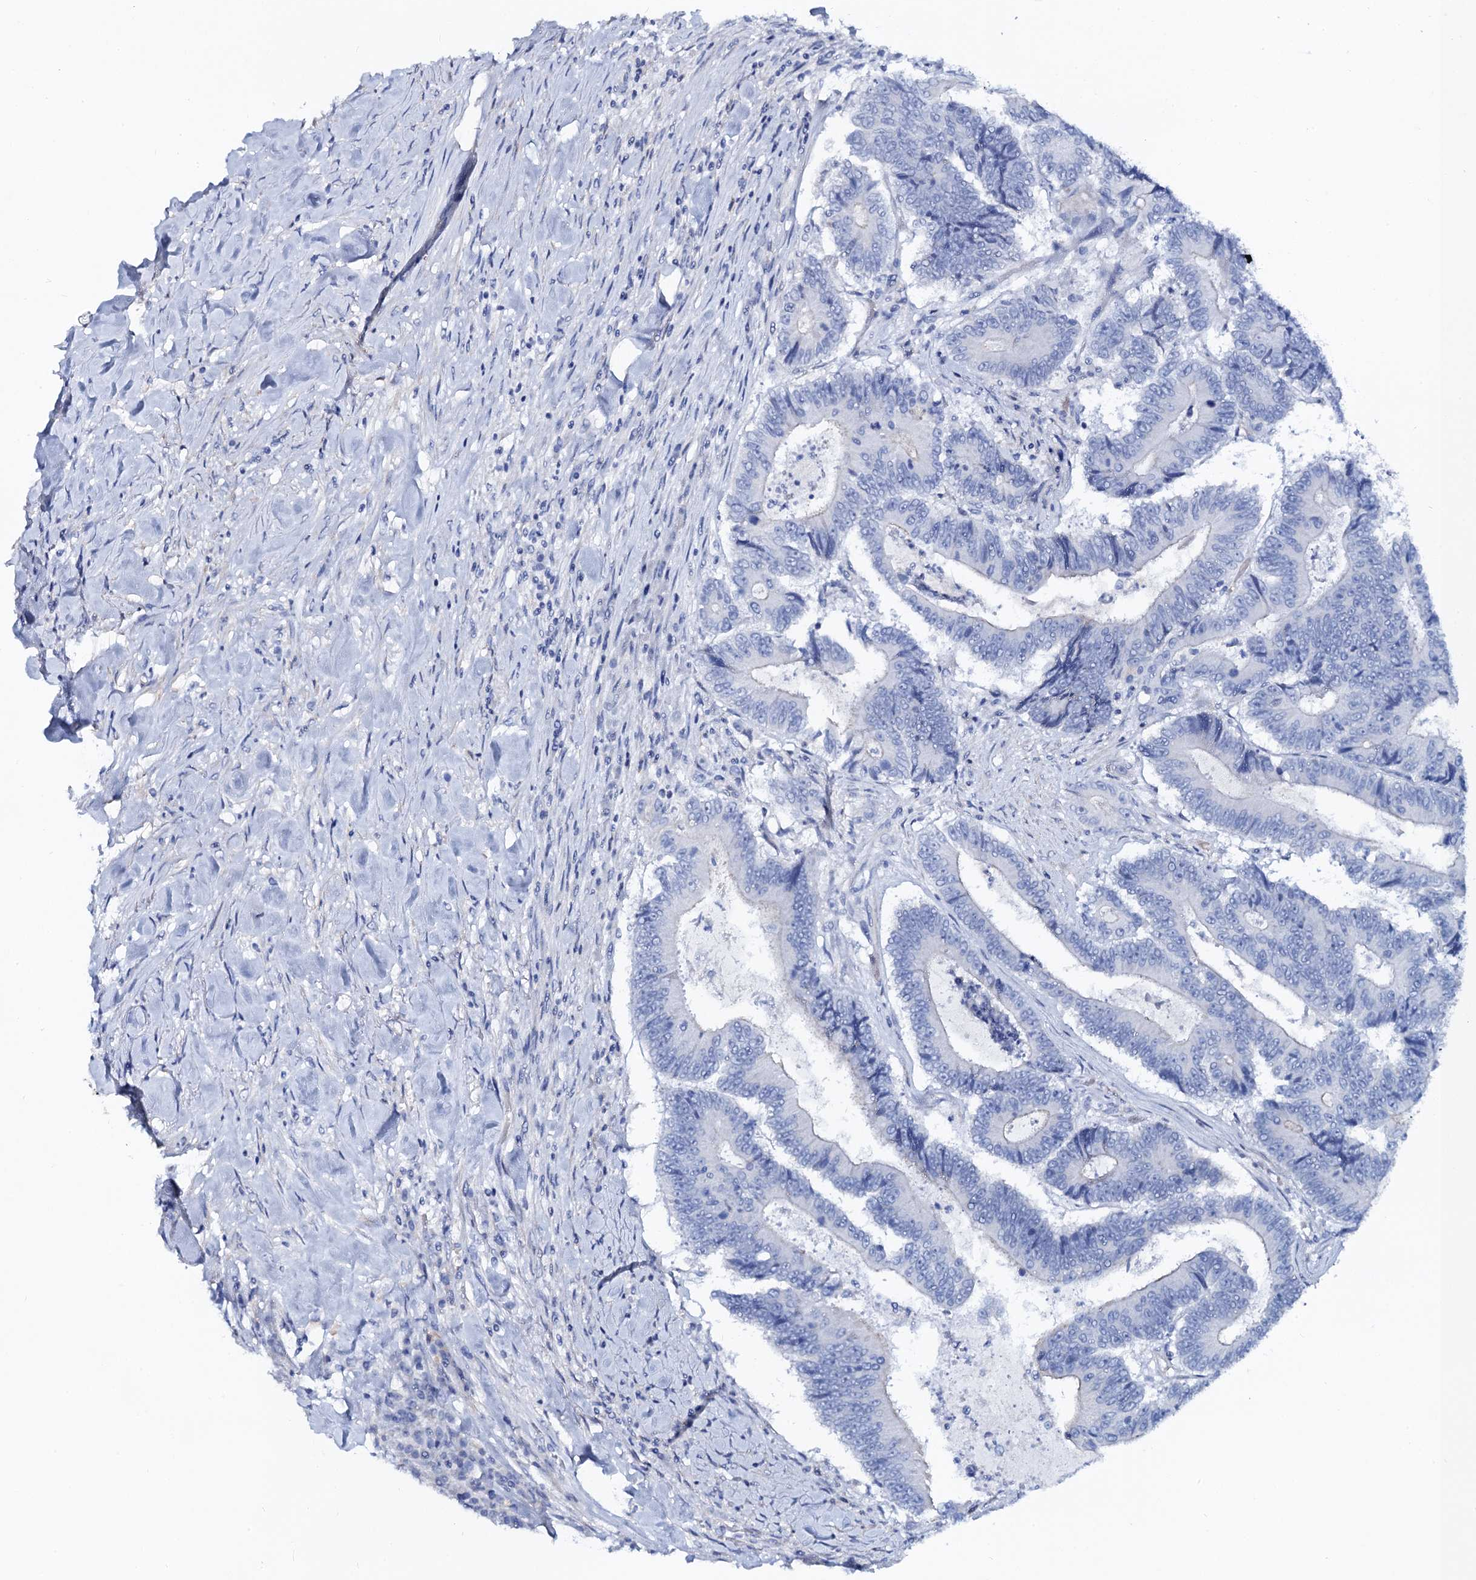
{"staining": {"intensity": "negative", "quantity": "none", "location": "none"}, "tissue": "colorectal cancer", "cell_type": "Tumor cells", "image_type": "cancer", "snomed": [{"axis": "morphology", "description": "Adenocarcinoma, NOS"}, {"axis": "topography", "description": "Colon"}], "caption": "This histopathology image is of colorectal cancer (adenocarcinoma) stained with immunohistochemistry (IHC) to label a protein in brown with the nuclei are counter-stained blue. There is no positivity in tumor cells. The staining was performed using DAB to visualize the protein expression in brown, while the nuclei were stained in blue with hematoxylin (Magnification: 20x).", "gene": "RBP3", "patient": {"sex": "male", "age": 83}}